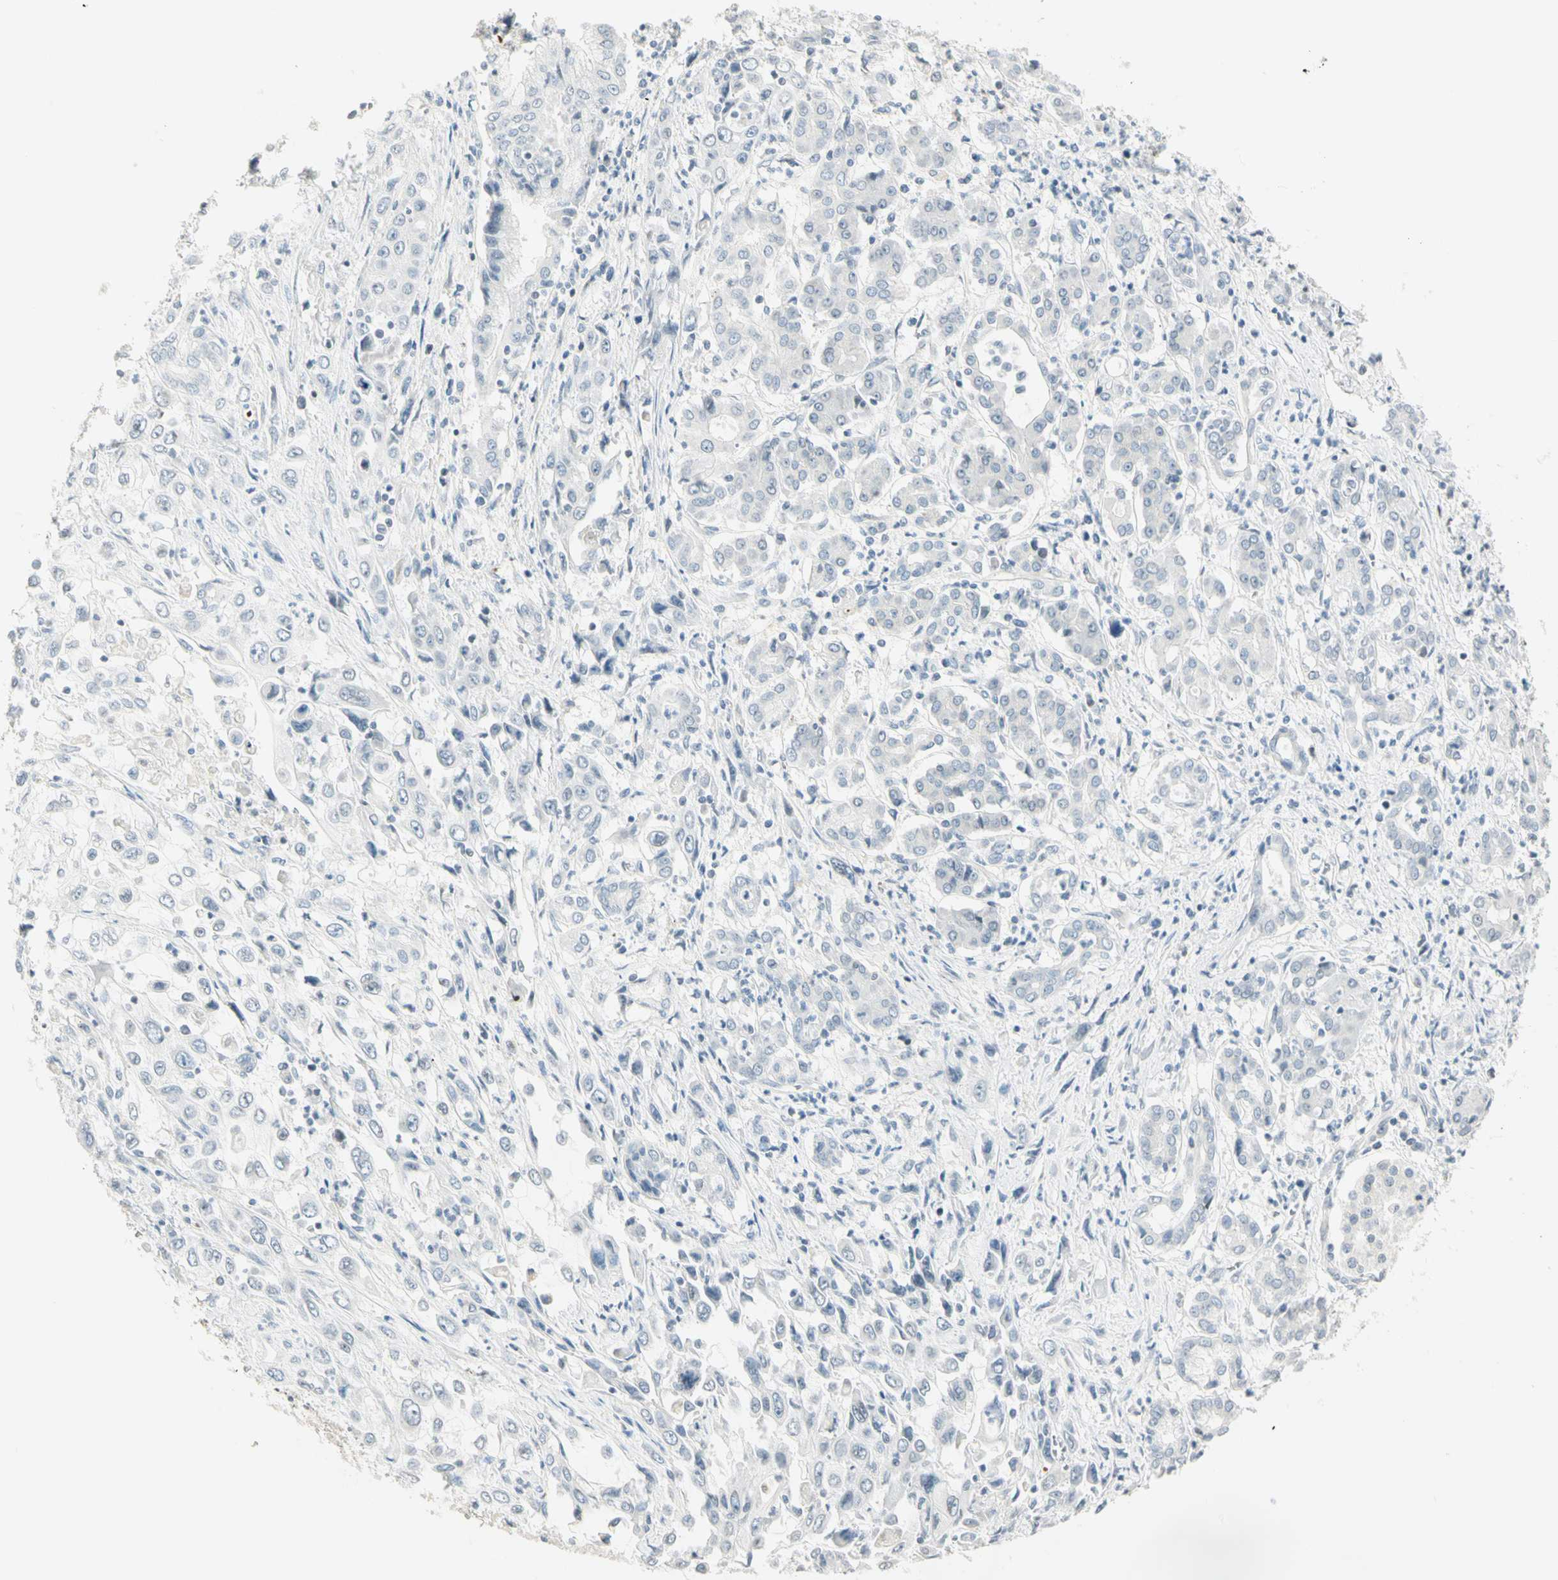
{"staining": {"intensity": "negative", "quantity": "none", "location": "none"}, "tissue": "pancreatic cancer", "cell_type": "Tumor cells", "image_type": "cancer", "snomed": [{"axis": "morphology", "description": "Adenocarcinoma, NOS"}, {"axis": "topography", "description": "Pancreas"}], "caption": "The micrograph displays no significant positivity in tumor cells of adenocarcinoma (pancreatic). (DAB immunohistochemistry (IHC), high magnification).", "gene": "BCAN", "patient": {"sex": "male", "age": 70}}